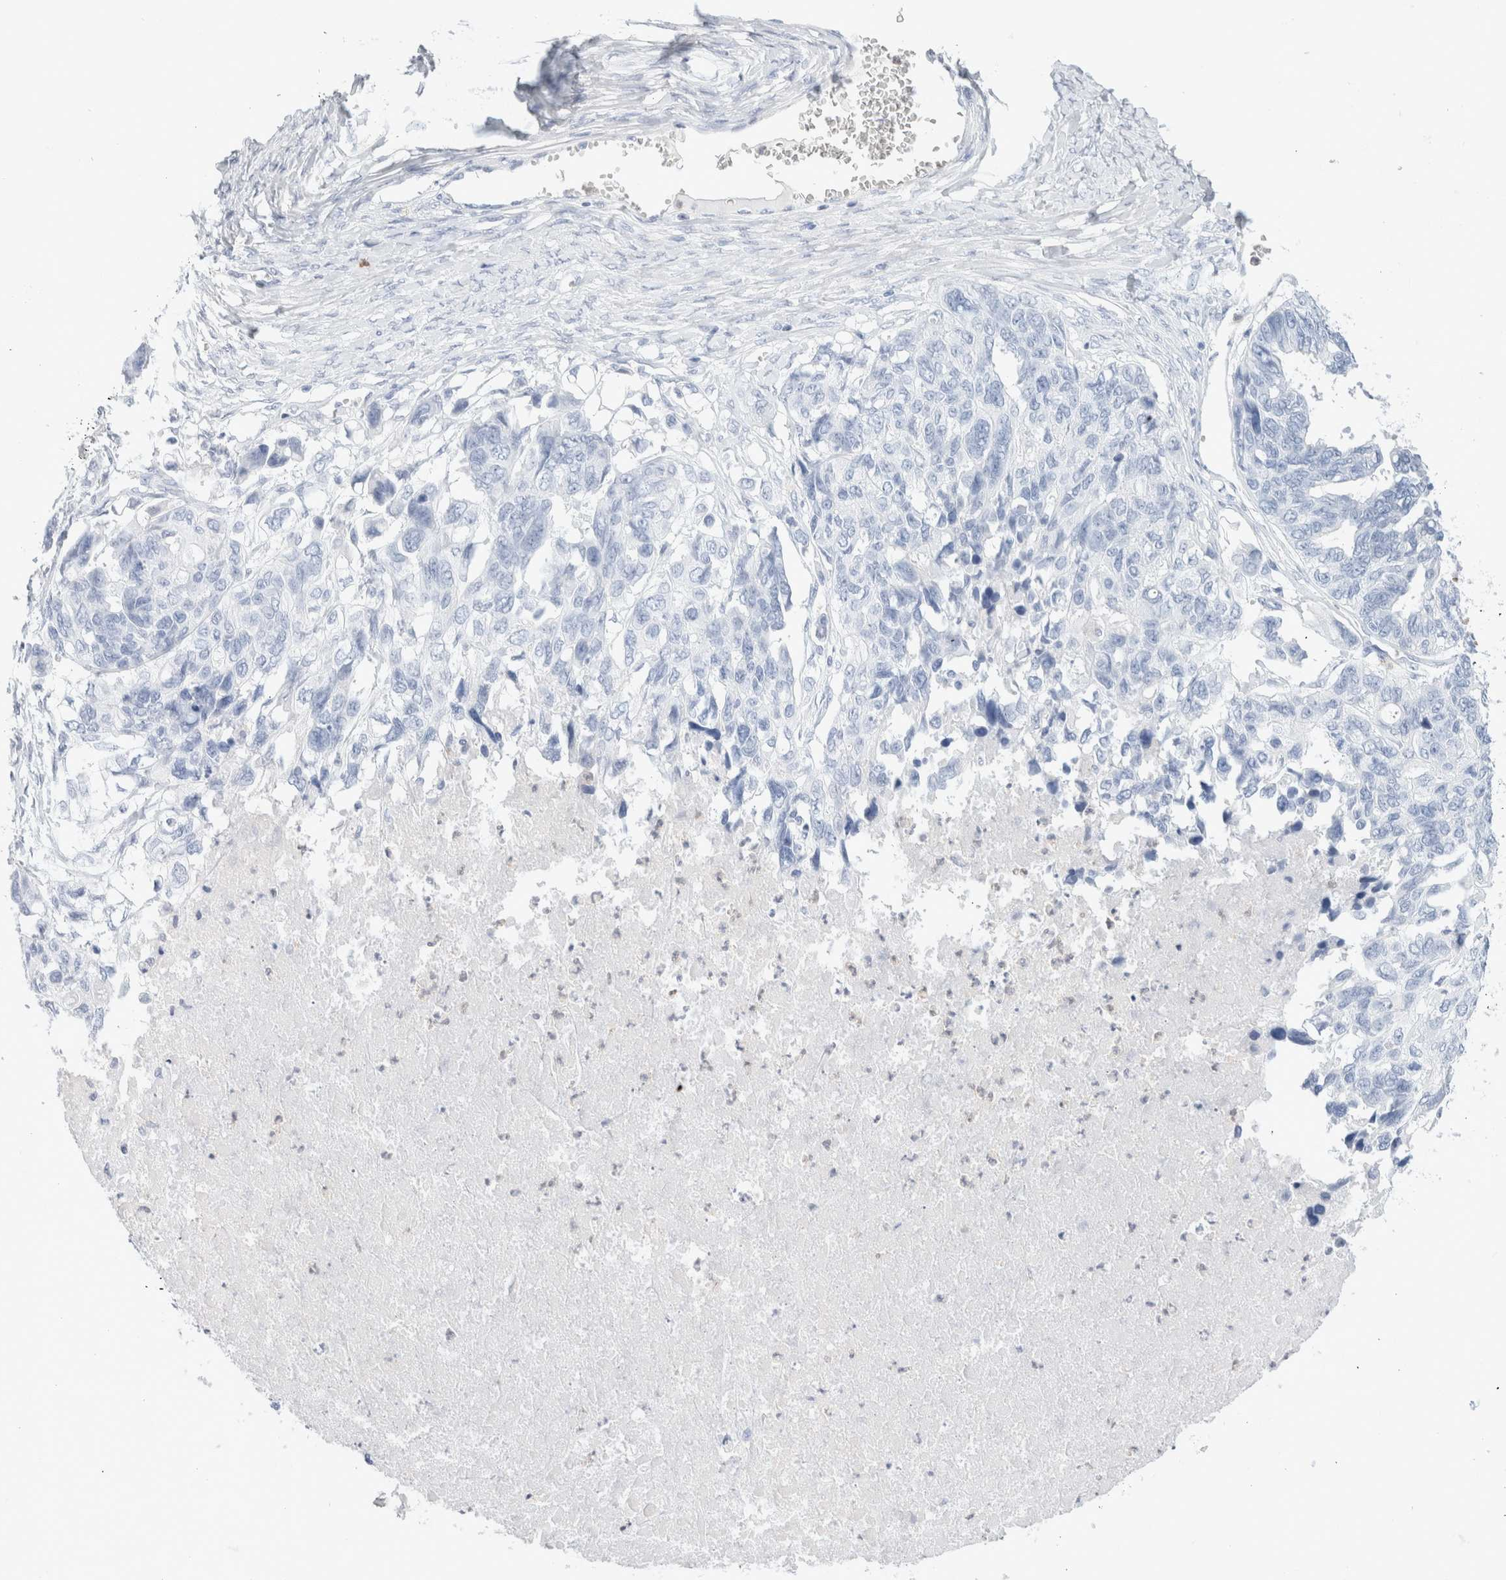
{"staining": {"intensity": "negative", "quantity": "none", "location": "none"}, "tissue": "ovarian cancer", "cell_type": "Tumor cells", "image_type": "cancer", "snomed": [{"axis": "morphology", "description": "Cystadenocarcinoma, serous, NOS"}, {"axis": "topography", "description": "Ovary"}], "caption": "Histopathology image shows no significant protein positivity in tumor cells of ovarian cancer.", "gene": "ARG1", "patient": {"sex": "female", "age": 79}}